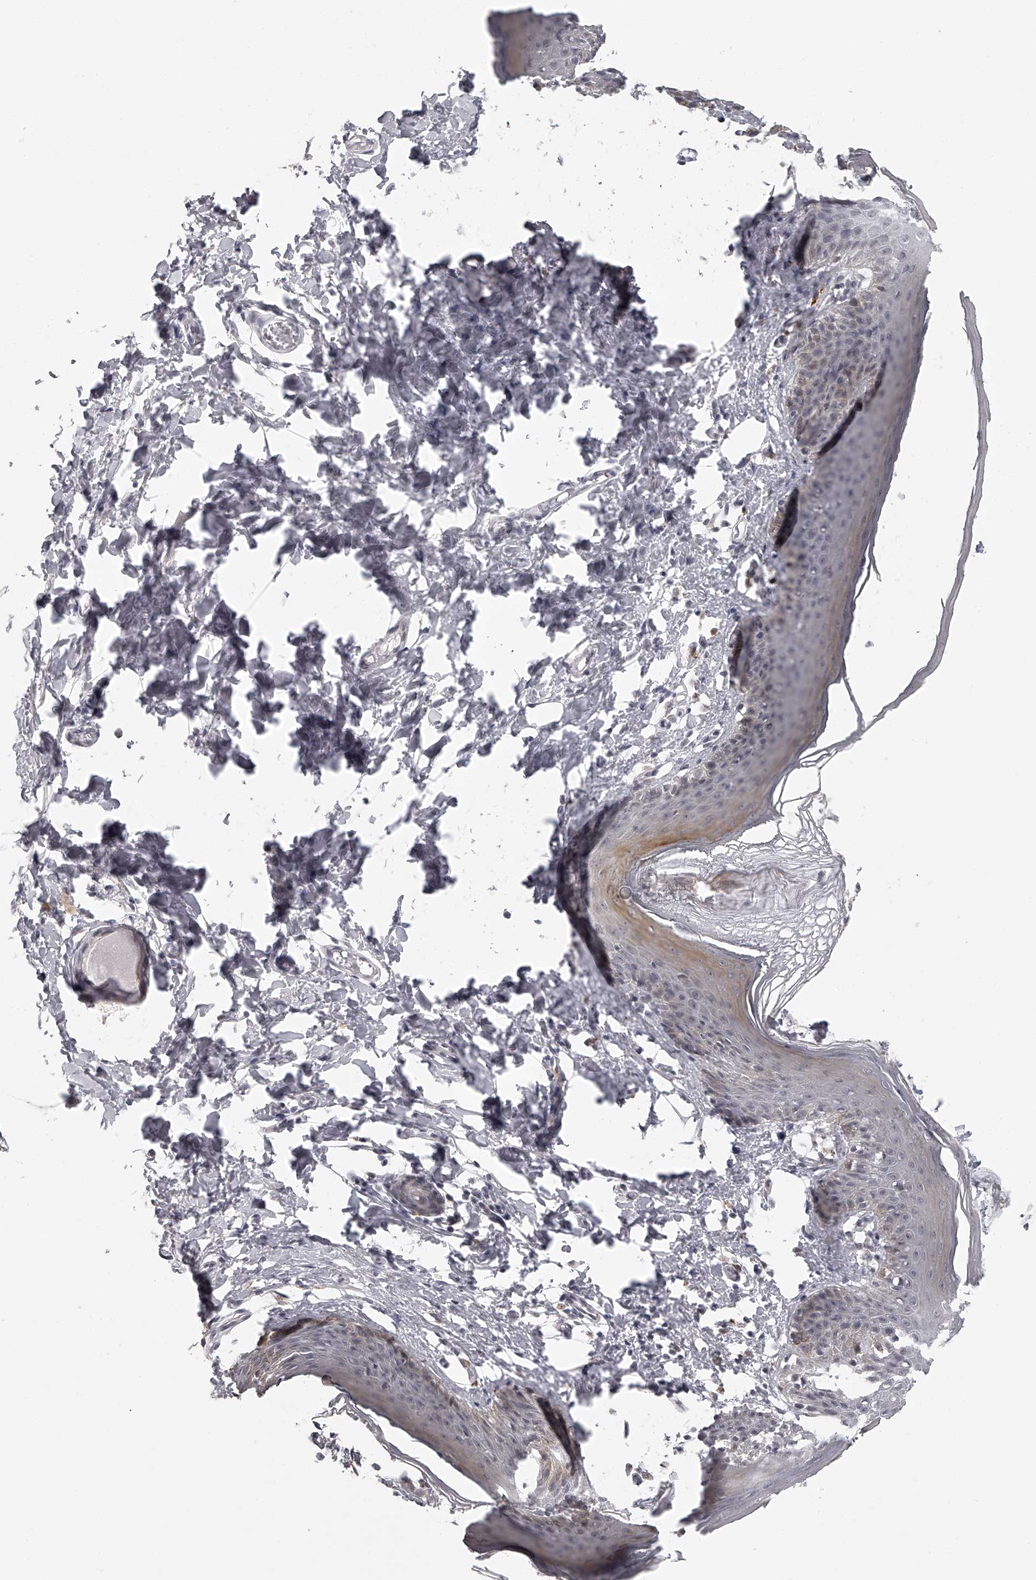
{"staining": {"intensity": "weak", "quantity": "25%-75%", "location": "cytoplasmic/membranous"}, "tissue": "skin", "cell_type": "Epidermal cells", "image_type": "normal", "snomed": [{"axis": "morphology", "description": "Normal tissue, NOS"}, {"axis": "topography", "description": "Vulva"}], "caption": "Protein staining of benign skin reveals weak cytoplasmic/membranous positivity in about 25%-75% of epidermal cells.", "gene": "RNF220", "patient": {"sex": "female", "age": 66}}